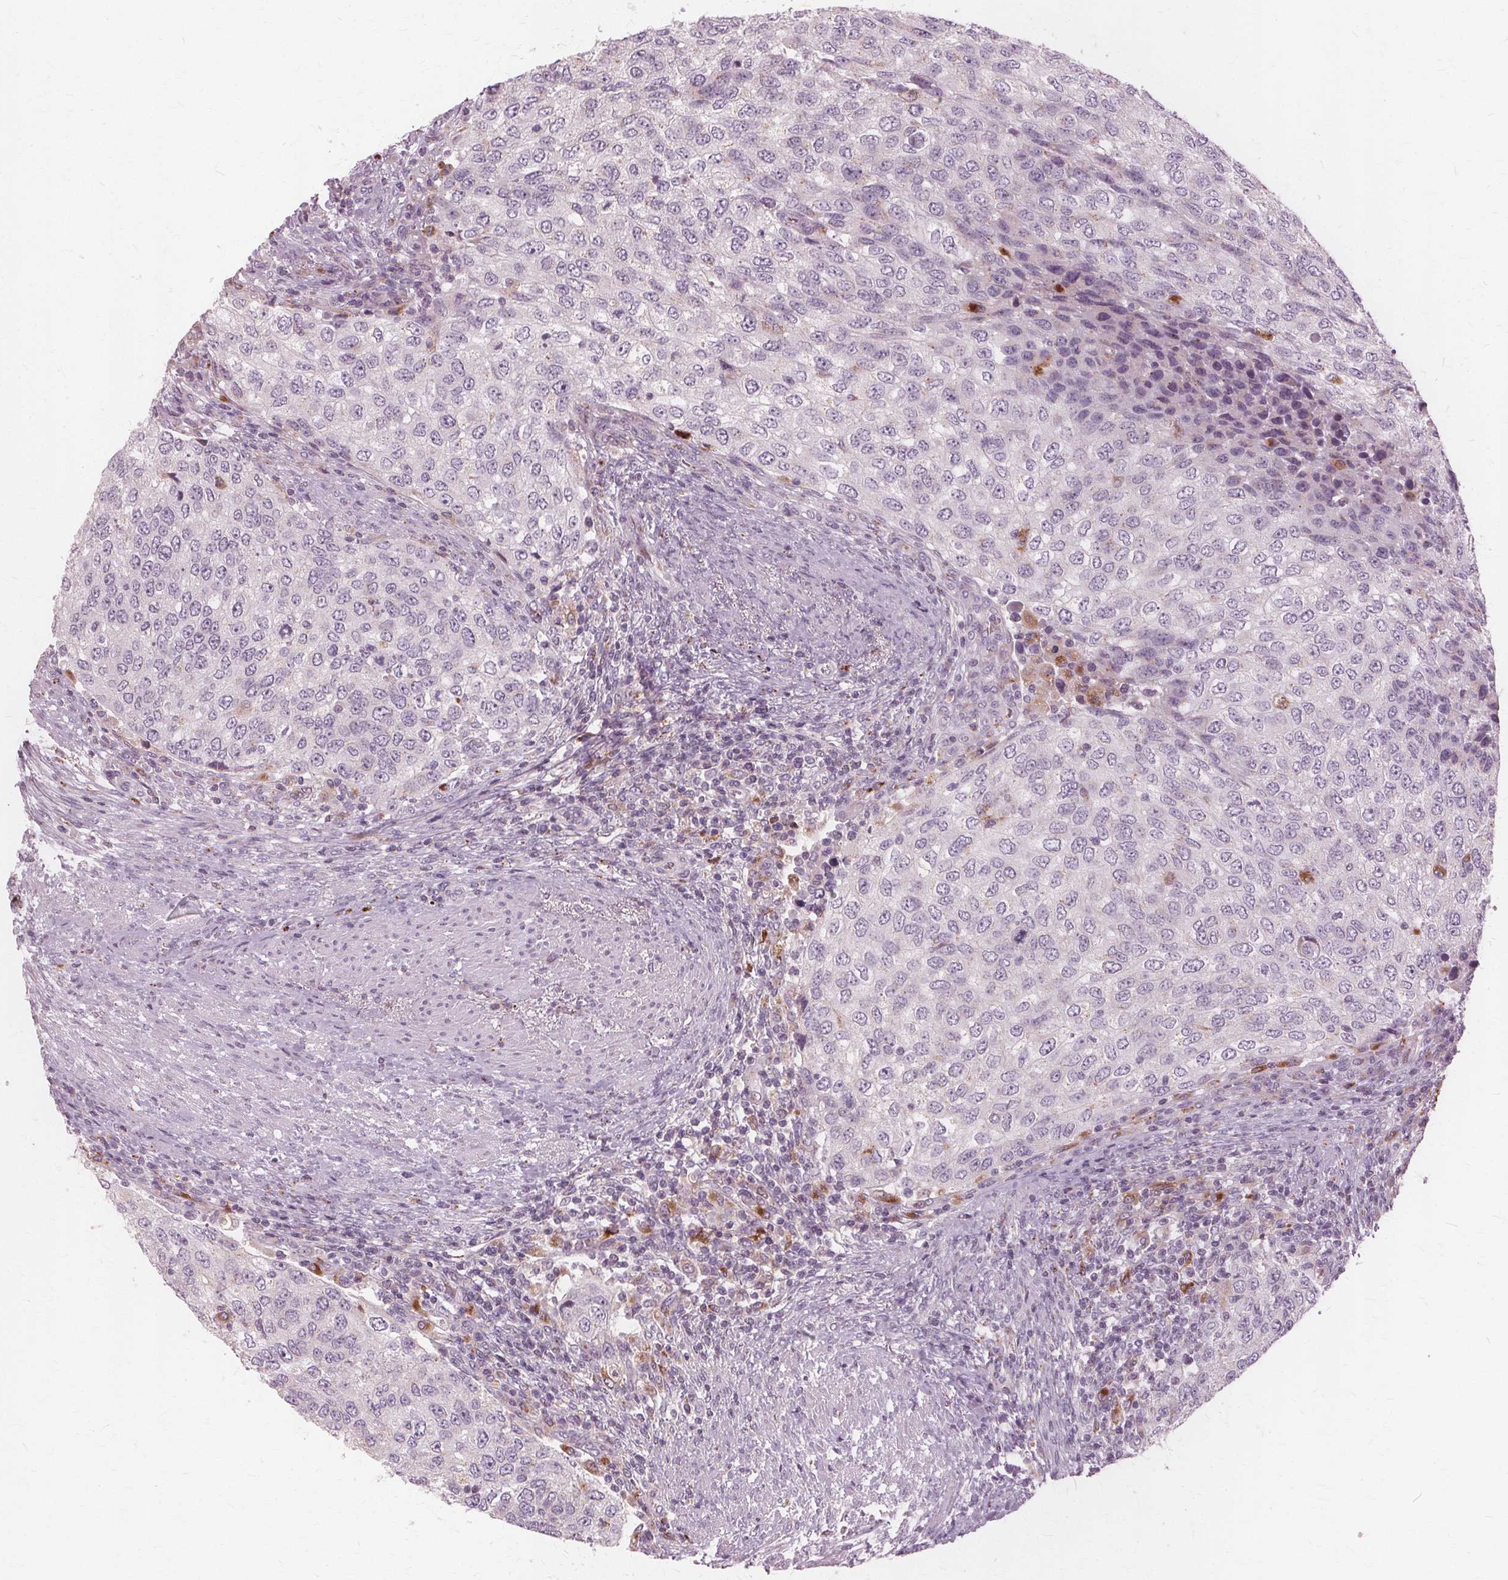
{"staining": {"intensity": "negative", "quantity": "none", "location": "none"}, "tissue": "urothelial cancer", "cell_type": "Tumor cells", "image_type": "cancer", "snomed": [{"axis": "morphology", "description": "Urothelial carcinoma, High grade"}, {"axis": "topography", "description": "Urinary bladder"}], "caption": "A micrograph of human urothelial carcinoma (high-grade) is negative for staining in tumor cells.", "gene": "DNASE2", "patient": {"sex": "female", "age": 78}}